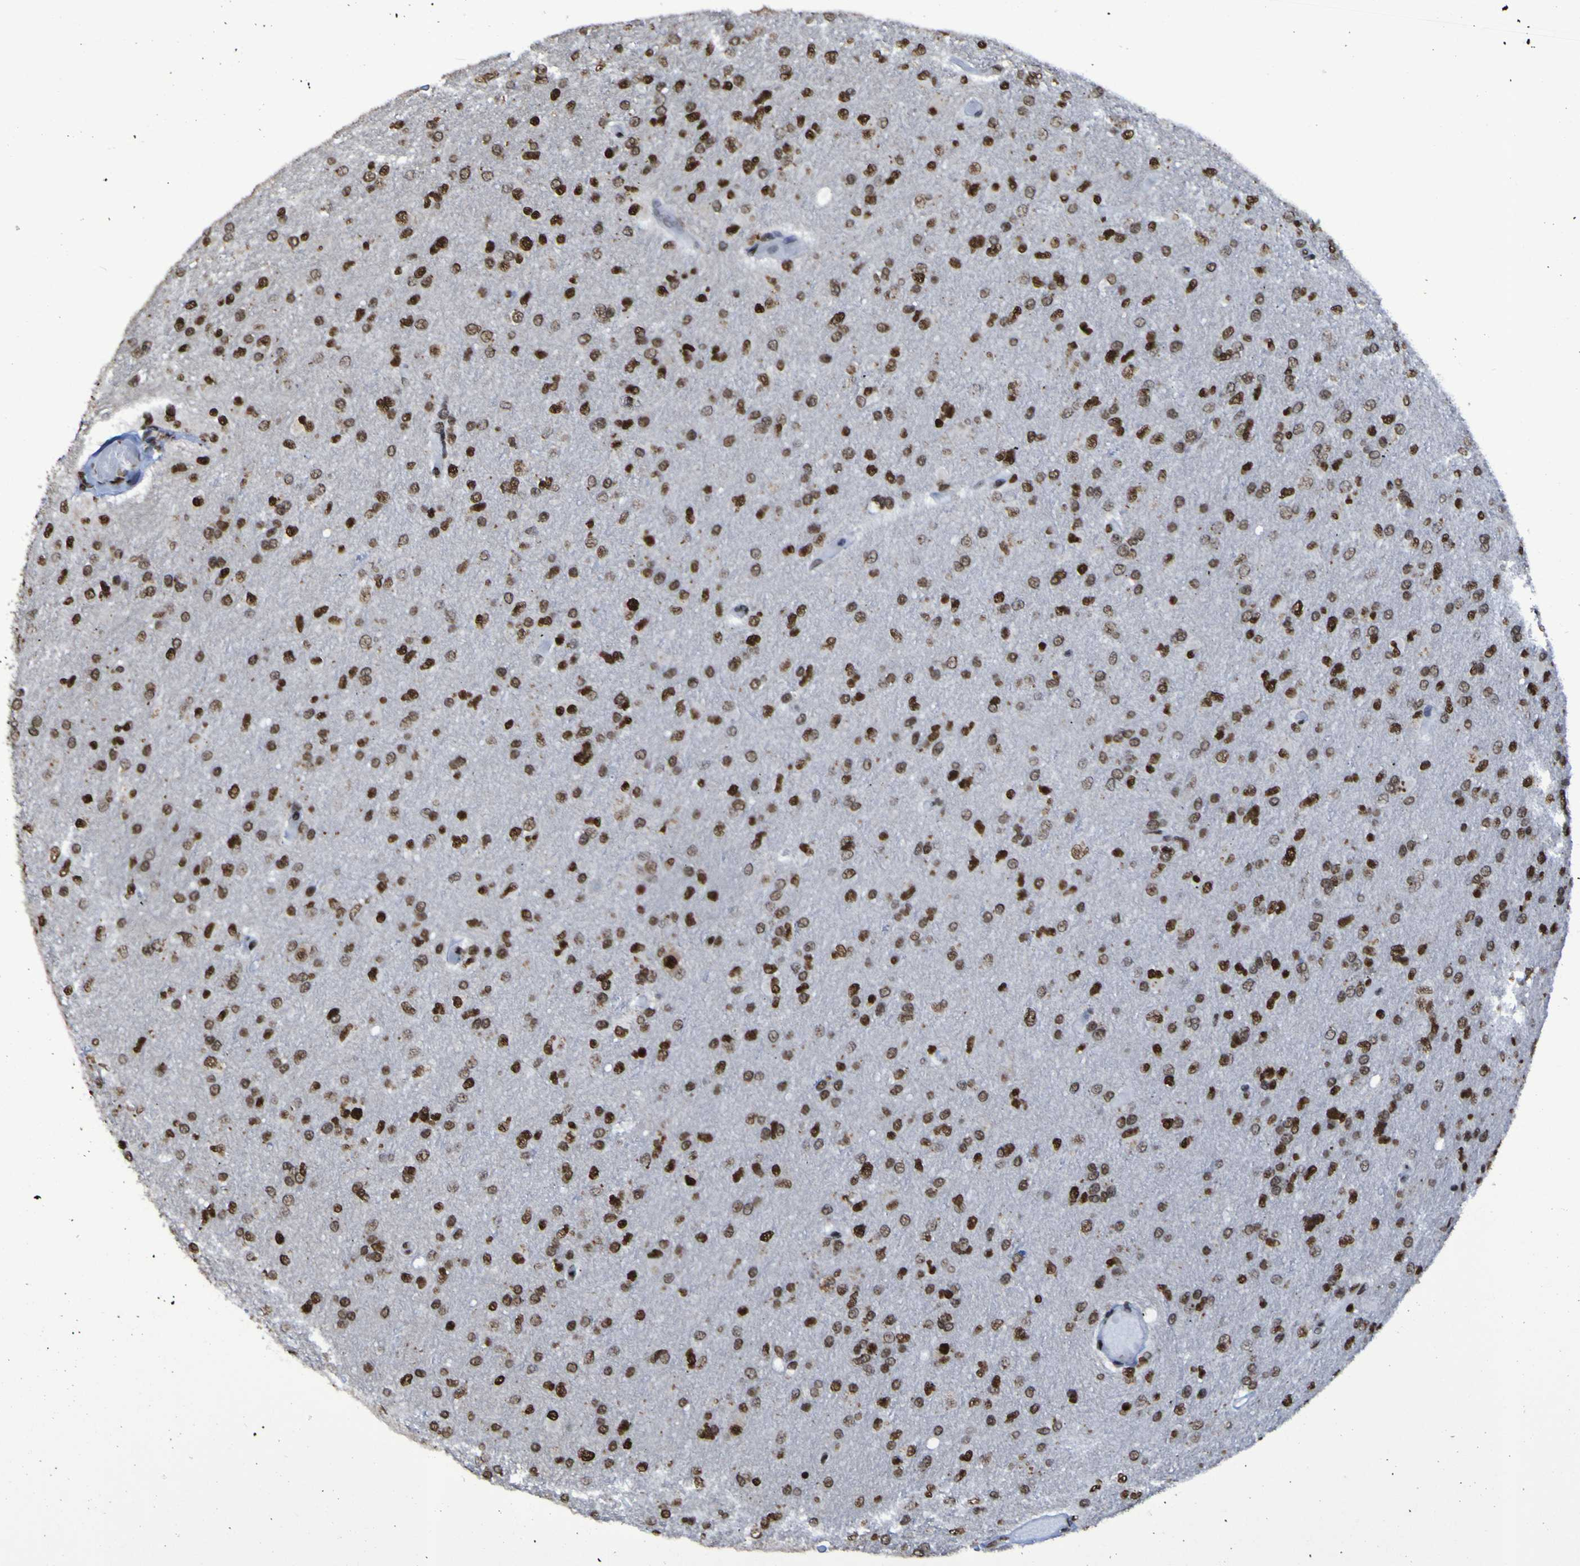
{"staining": {"intensity": "strong", "quantity": ">75%", "location": "nuclear"}, "tissue": "glioma", "cell_type": "Tumor cells", "image_type": "cancer", "snomed": [{"axis": "morphology", "description": "Glioma, malignant, High grade"}, {"axis": "topography", "description": "Cerebral cortex"}], "caption": "Protein analysis of malignant high-grade glioma tissue demonstrates strong nuclear staining in approximately >75% of tumor cells. The staining was performed using DAB to visualize the protein expression in brown, while the nuclei were stained in blue with hematoxylin (Magnification: 20x).", "gene": "HNRNPR", "patient": {"sex": "female", "age": 36}}